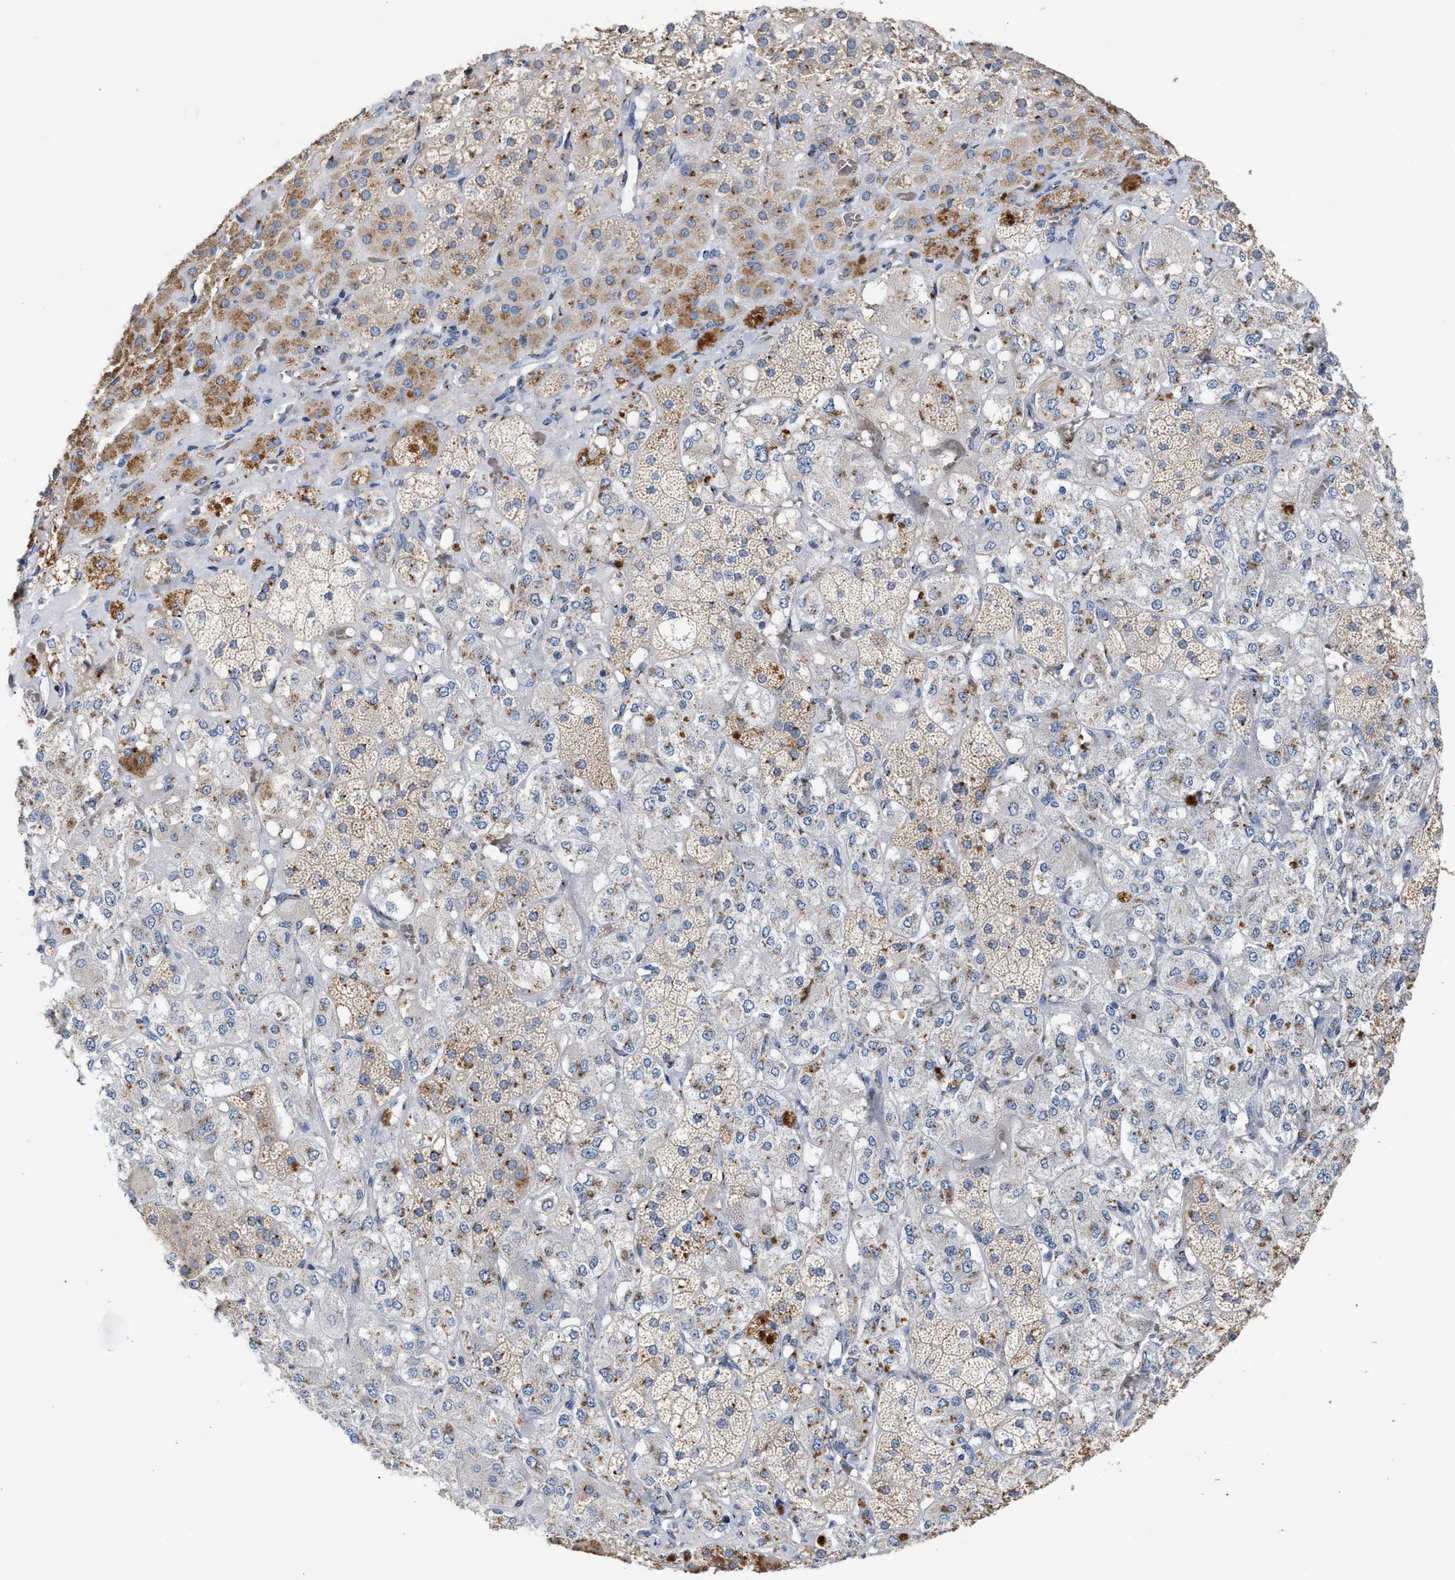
{"staining": {"intensity": "moderate", "quantity": "25%-75%", "location": "cytoplasmic/membranous"}, "tissue": "adrenal gland", "cell_type": "Glandular cells", "image_type": "normal", "snomed": [{"axis": "morphology", "description": "Normal tissue, NOS"}, {"axis": "topography", "description": "Adrenal gland"}], "caption": "The immunohistochemical stain shows moderate cytoplasmic/membranous expression in glandular cells of unremarkable adrenal gland. (brown staining indicates protein expression, while blue staining denotes nuclei).", "gene": "CCL2", "patient": {"sex": "male", "age": 57}}